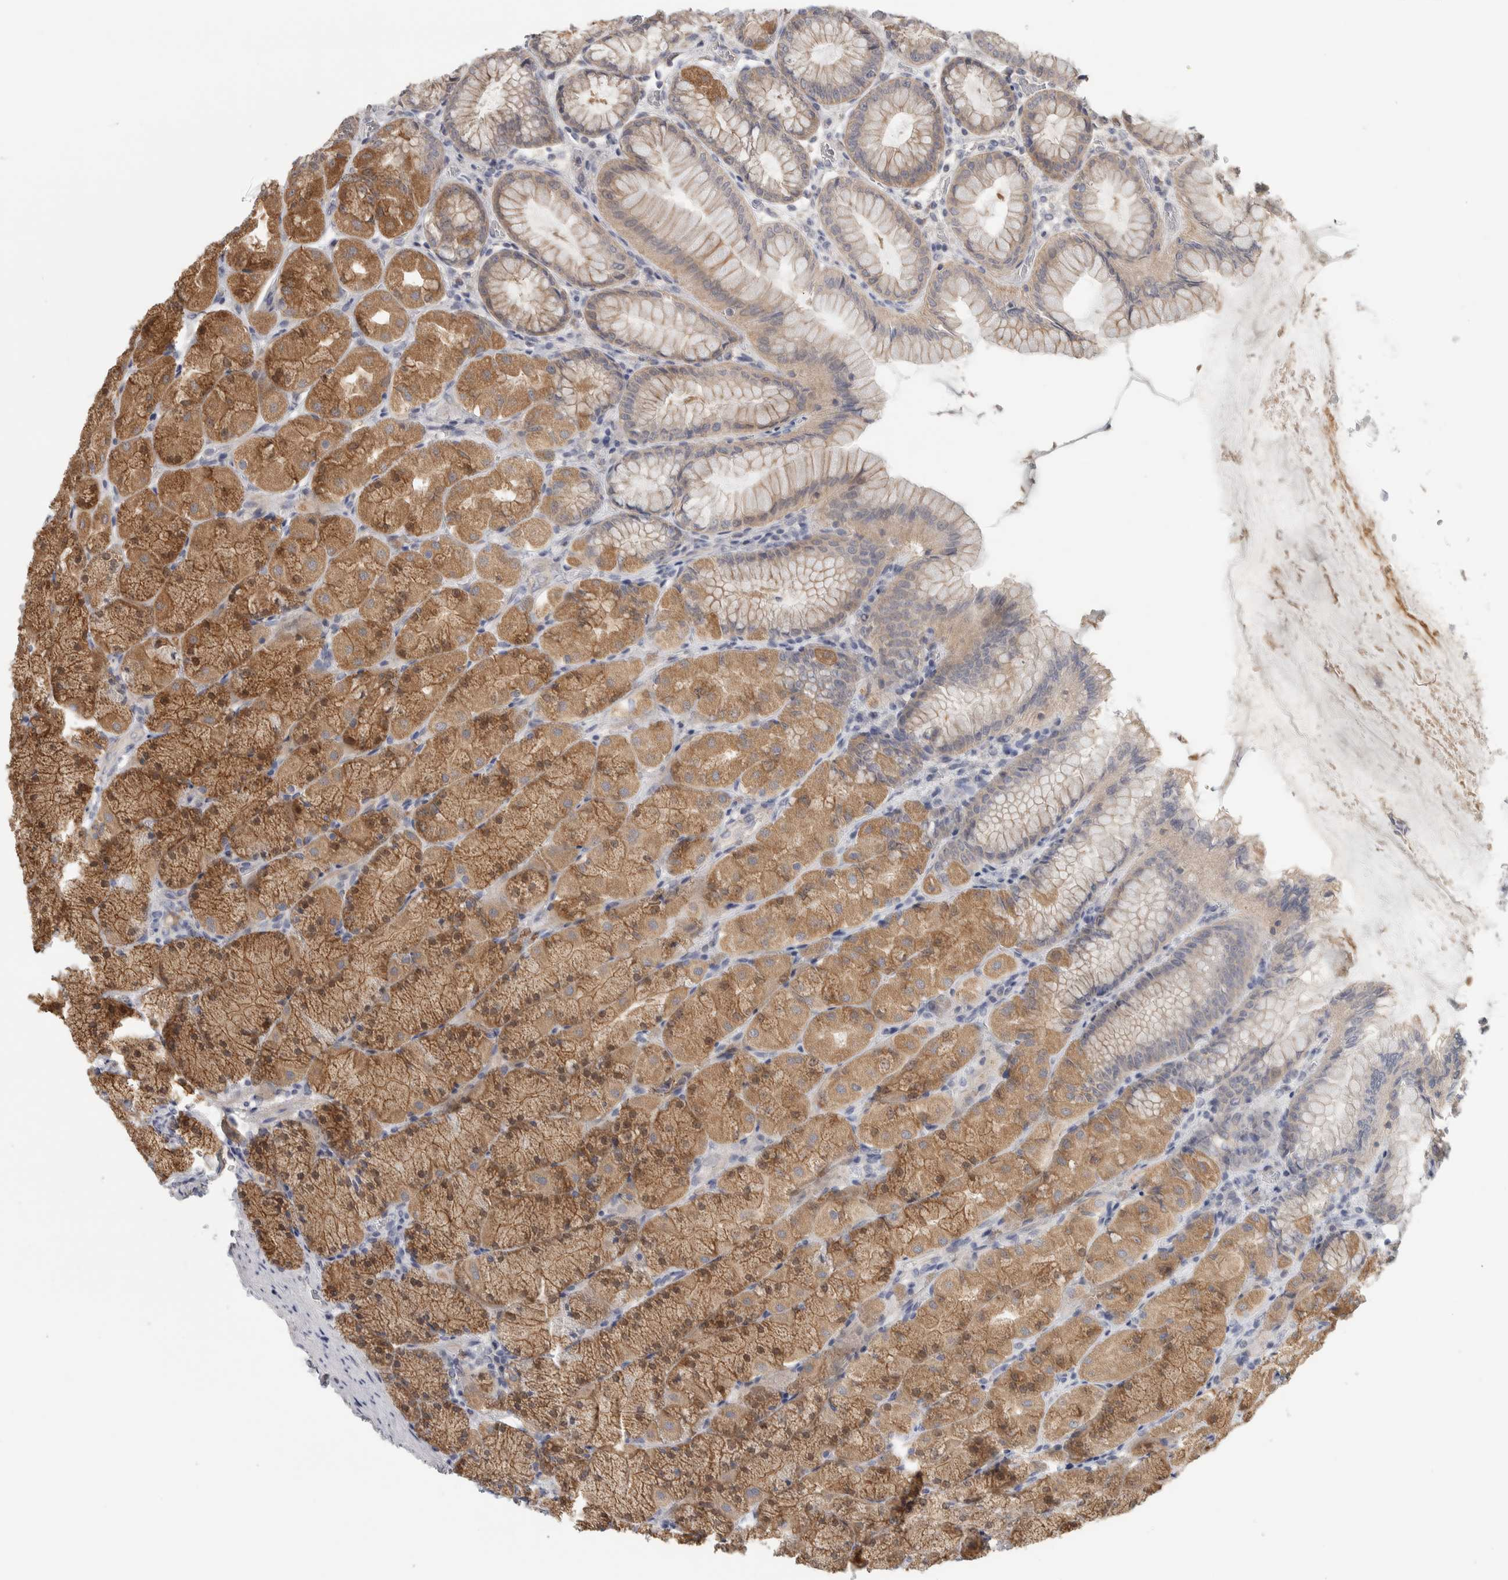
{"staining": {"intensity": "moderate", "quantity": ">75%", "location": "cytoplasmic/membranous"}, "tissue": "stomach", "cell_type": "Glandular cells", "image_type": "normal", "snomed": [{"axis": "morphology", "description": "Normal tissue, NOS"}, {"axis": "topography", "description": "Stomach, upper"}], "caption": "Brown immunohistochemical staining in unremarkable stomach shows moderate cytoplasmic/membranous staining in approximately >75% of glandular cells.", "gene": "DCXR", "patient": {"sex": "female", "age": 56}}